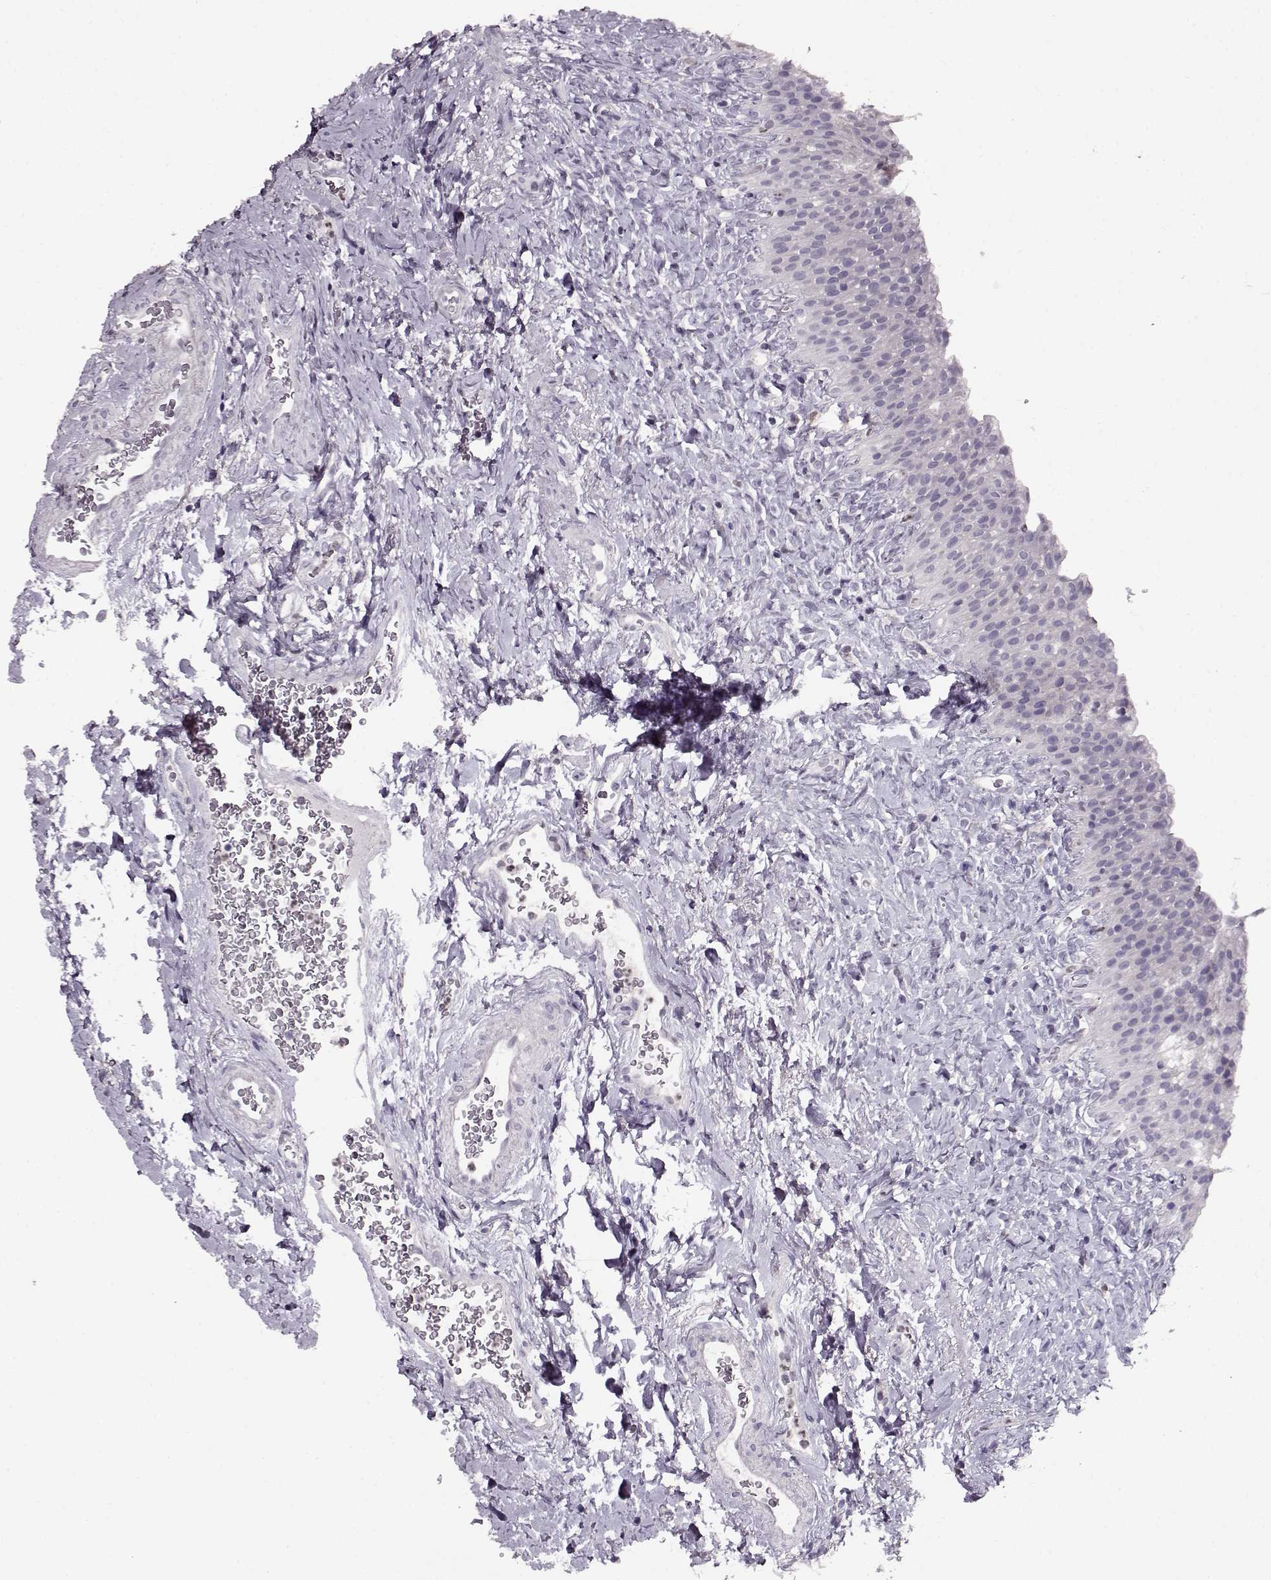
{"staining": {"intensity": "negative", "quantity": "none", "location": "none"}, "tissue": "urinary bladder", "cell_type": "Urothelial cells", "image_type": "normal", "snomed": [{"axis": "morphology", "description": "Normal tissue, NOS"}, {"axis": "topography", "description": "Urinary bladder"}], "caption": "This is an IHC micrograph of benign human urinary bladder. There is no staining in urothelial cells.", "gene": "RP1L1", "patient": {"sex": "male", "age": 76}}